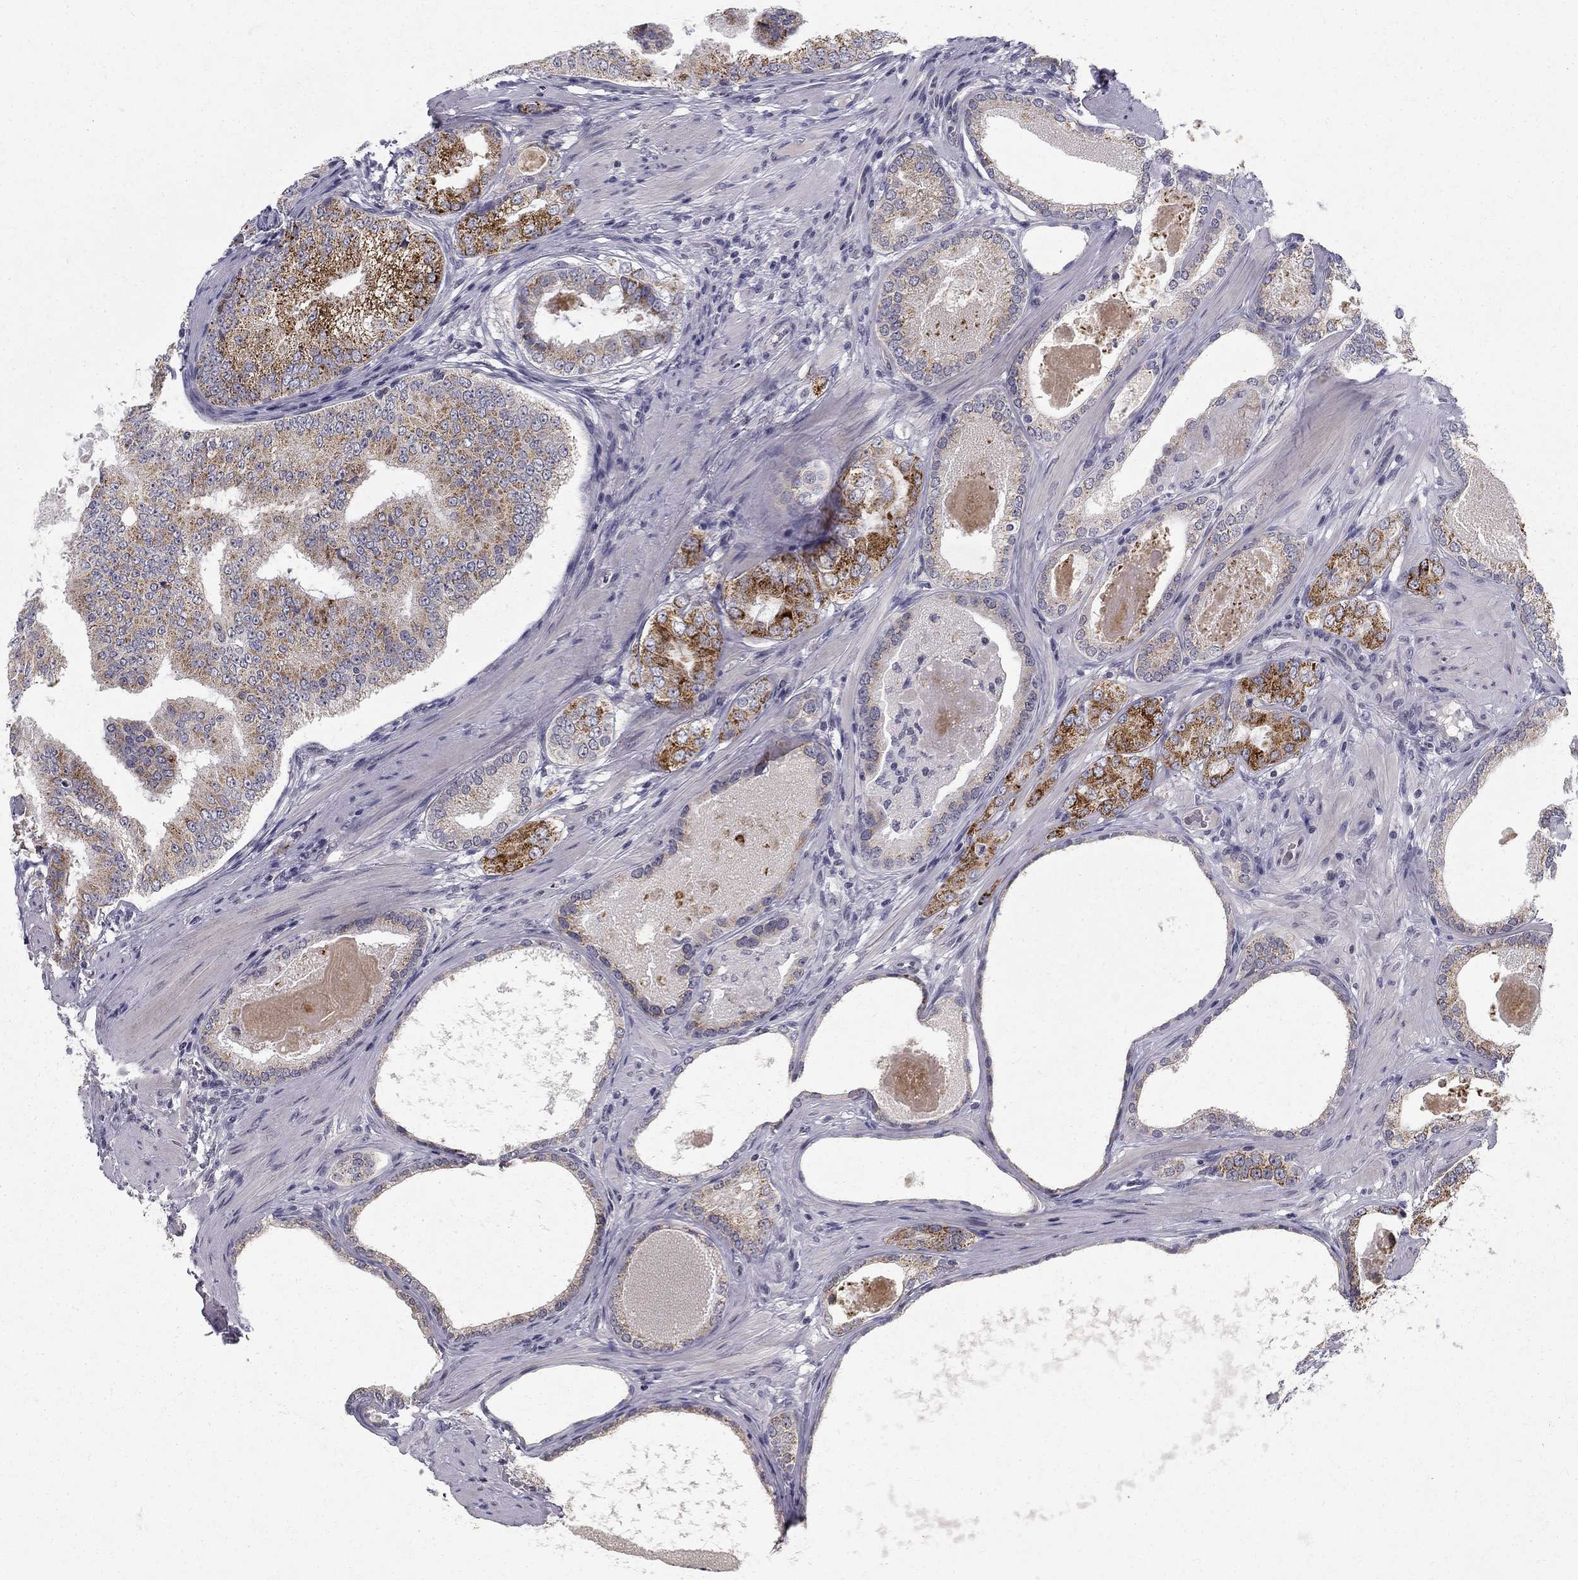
{"staining": {"intensity": "strong", "quantity": "25%-75%", "location": "cytoplasmic/membranous"}, "tissue": "prostate cancer", "cell_type": "Tumor cells", "image_type": "cancer", "snomed": [{"axis": "morphology", "description": "Adenocarcinoma, High grade"}, {"axis": "topography", "description": "Prostate and seminal vesicle, NOS"}], "caption": "Prostate adenocarcinoma (high-grade) tissue displays strong cytoplasmic/membranous expression in about 25%-75% of tumor cells, visualized by immunohistochemistry.", "gene": "CLIC6", "patient": {"sex": "male", "age": 62}}